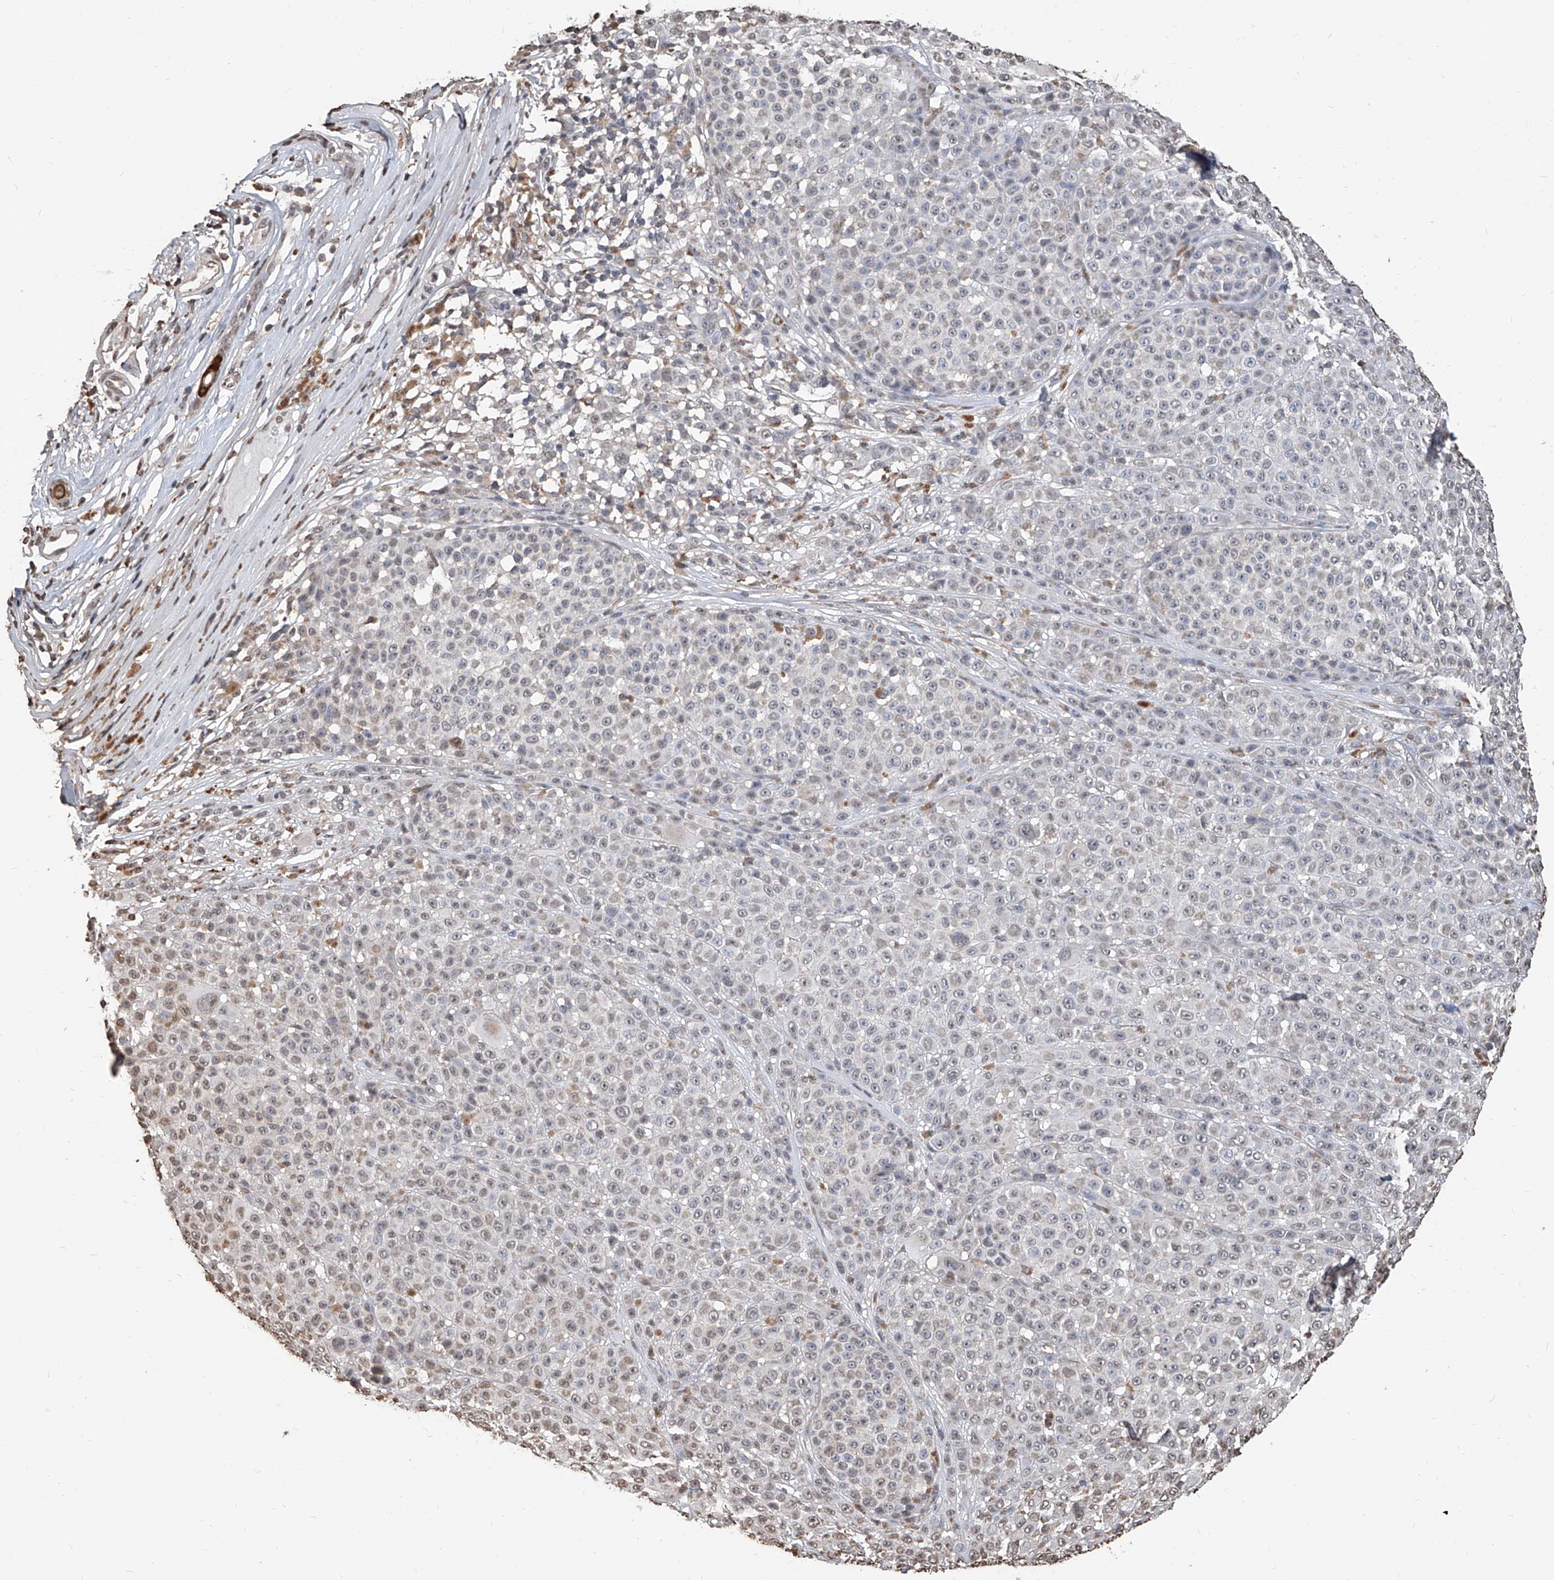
{"staining": {"intensity": "negative", "quantity": "none", "location": "none"}, "tissue": "melanoma", "cell_type": "Tumor cells", "image_type": "cancer", "snomed": [{"axis": "morphology", "description": "Malignant melanoma, NOS"}, {"axis": "topography", "description": "Skin"}], "caption": "This is an immunohistochemistry (IHC) histopathology image of human melanoma. There is no expression in tumor cells.", "gene": "RP9", "patient": {"sex": "female", "age": 94}}